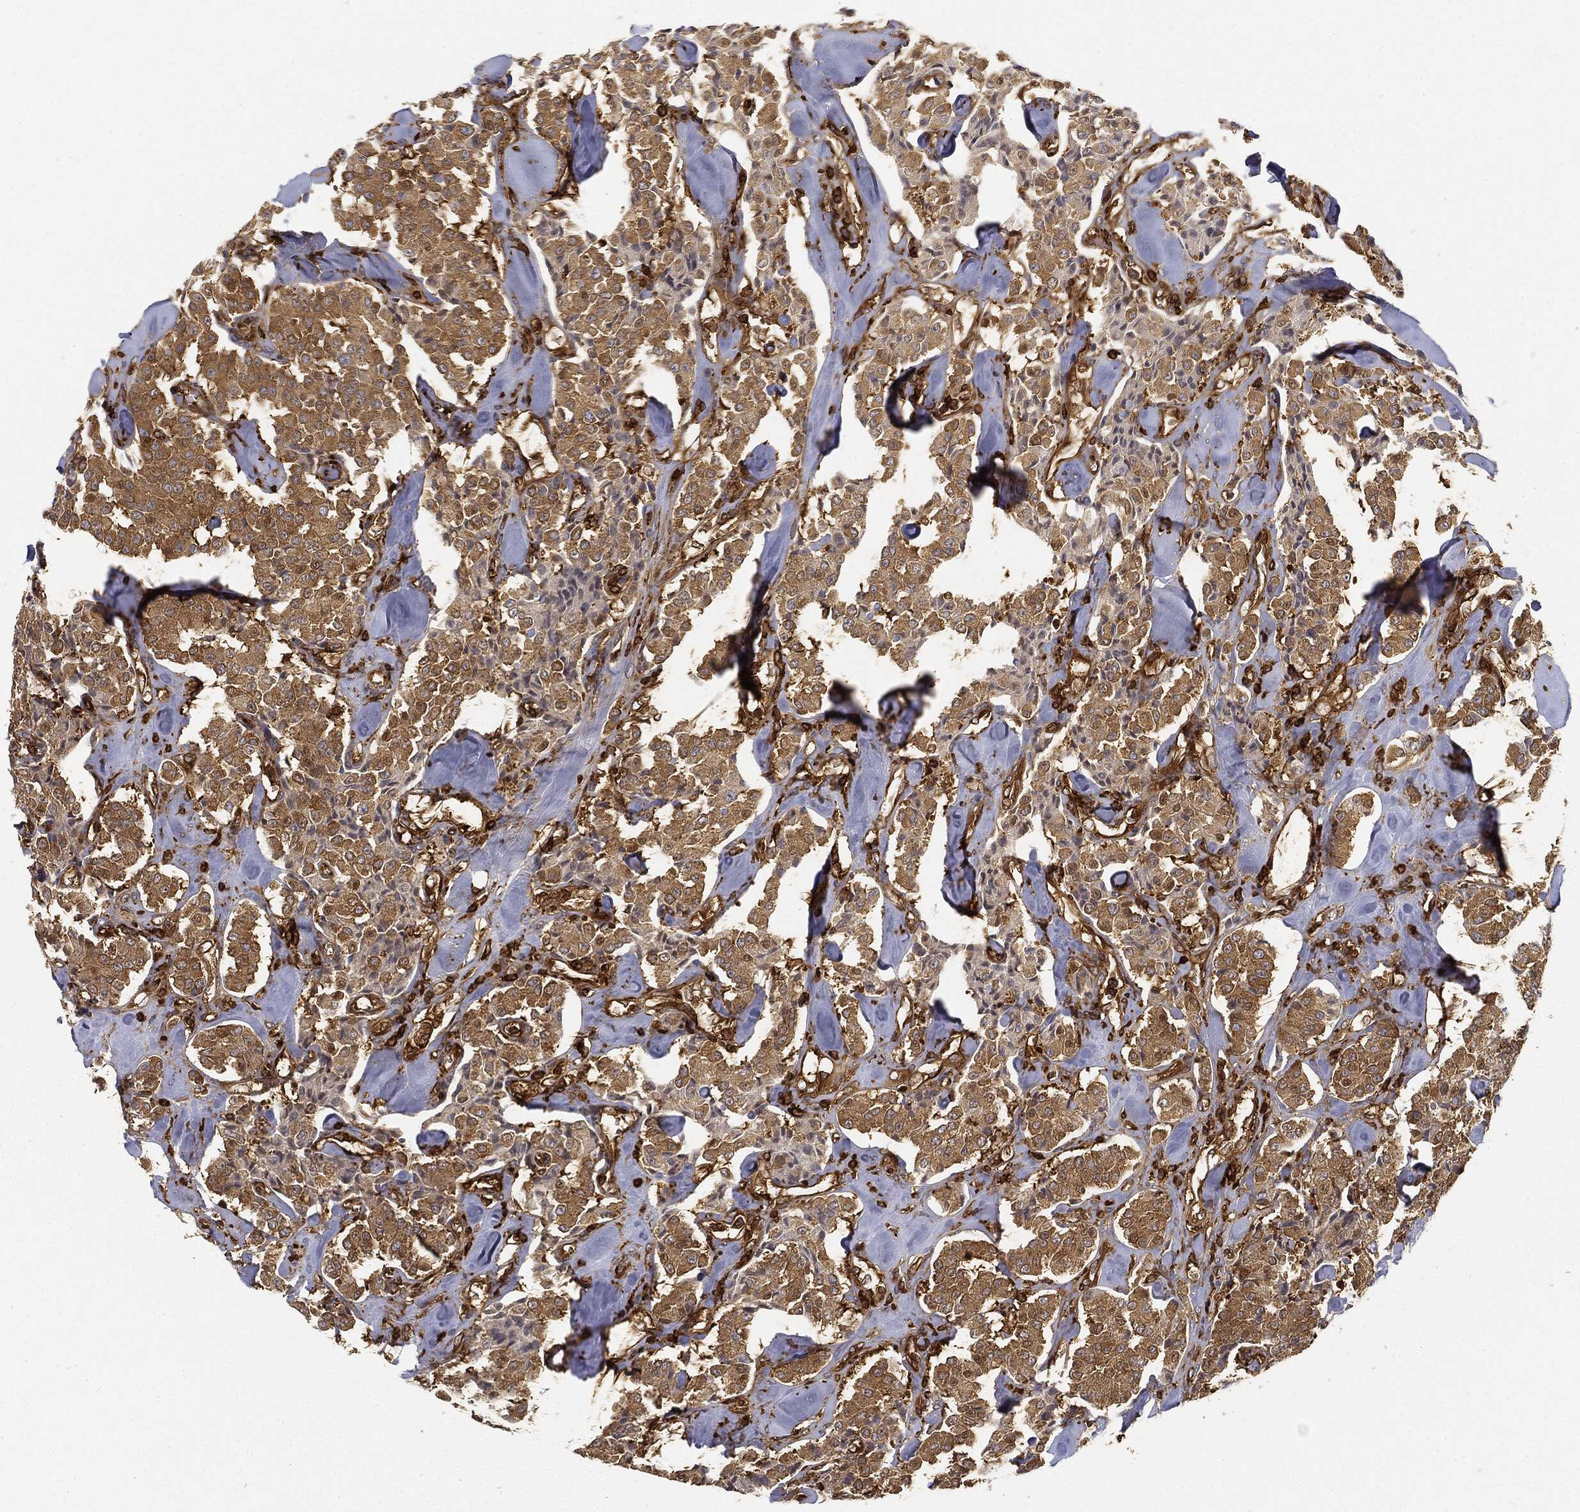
{"staining": {"intensity": "moderate", "quantity": "25%-75%", "location": "cytoplasmic/membranous"}, "tissue": "carcinoid", "cell_type": "Tumor cells", "image_type": "cancer", "snomed": [{"axis": "morphology", "description": "Carcinoid, malignant, NOS"}, {"axis": "topography", "description": "Pancreas"}], "caption": "Protein expression analysis of human carcinoid reveals moderate cytoplasmic/membranous staining in about 25%-75% of tumor cells.", "gene": "WDR1", "patient": {"sex": "male", "age": 41}}